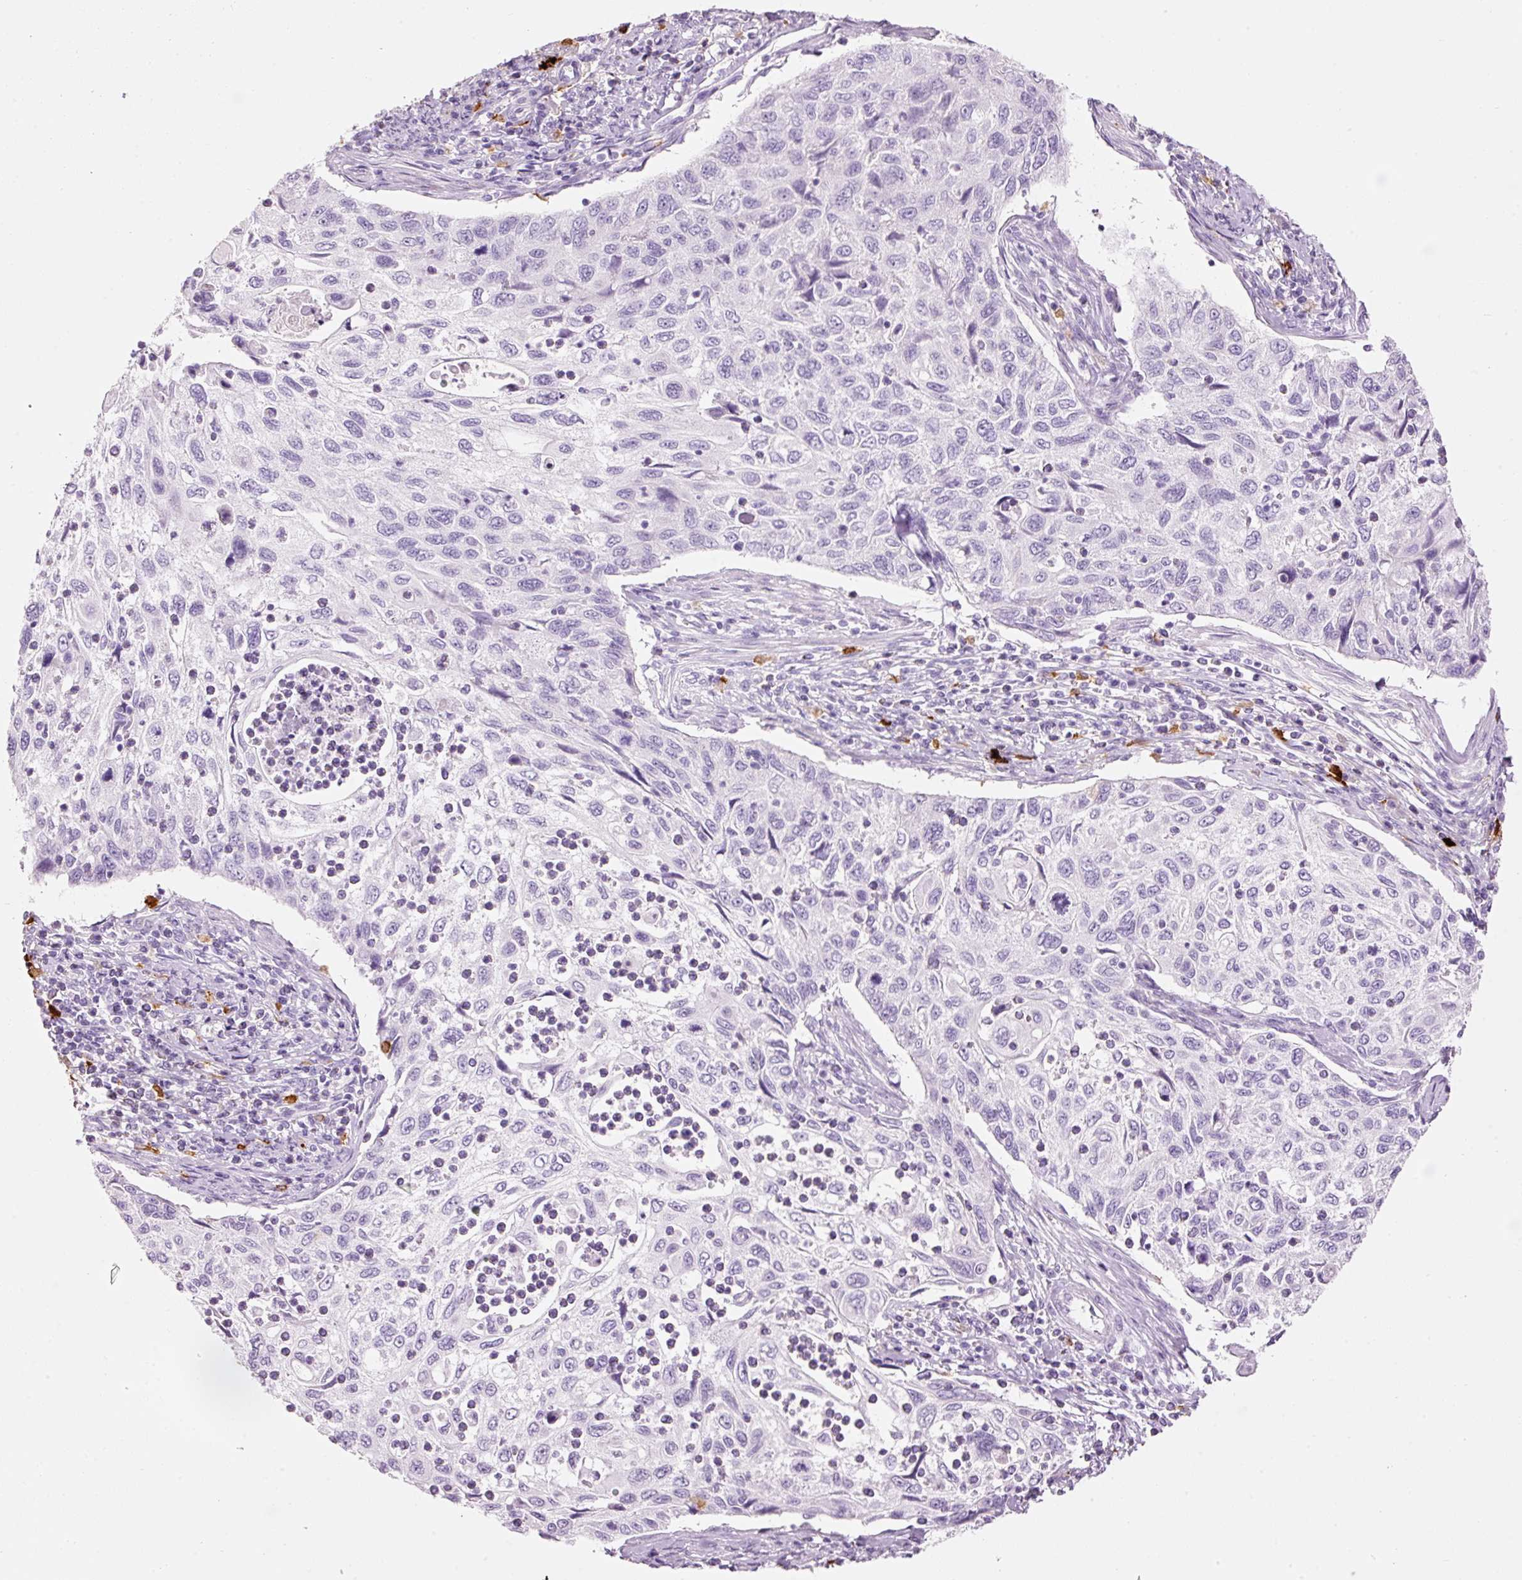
{"staining": {"intensity": "negative", "quantity": "none", "location": "none"}, "tissue": "cervical cancer", "cell_type": "Tumor cells", "image_type": "cancer", "snomed": [{"axis": "morphology", "description": "Squamous cell carcinoma, NOS"}, {"axis": "topography", "description": "Cervix"}], "caption": "Human cervical cancer stained for a protein using immunohistochemistry shows no expression in tumor cells.", "gene": "CMA1", "patient": {"sex": "female", "age": 70}}